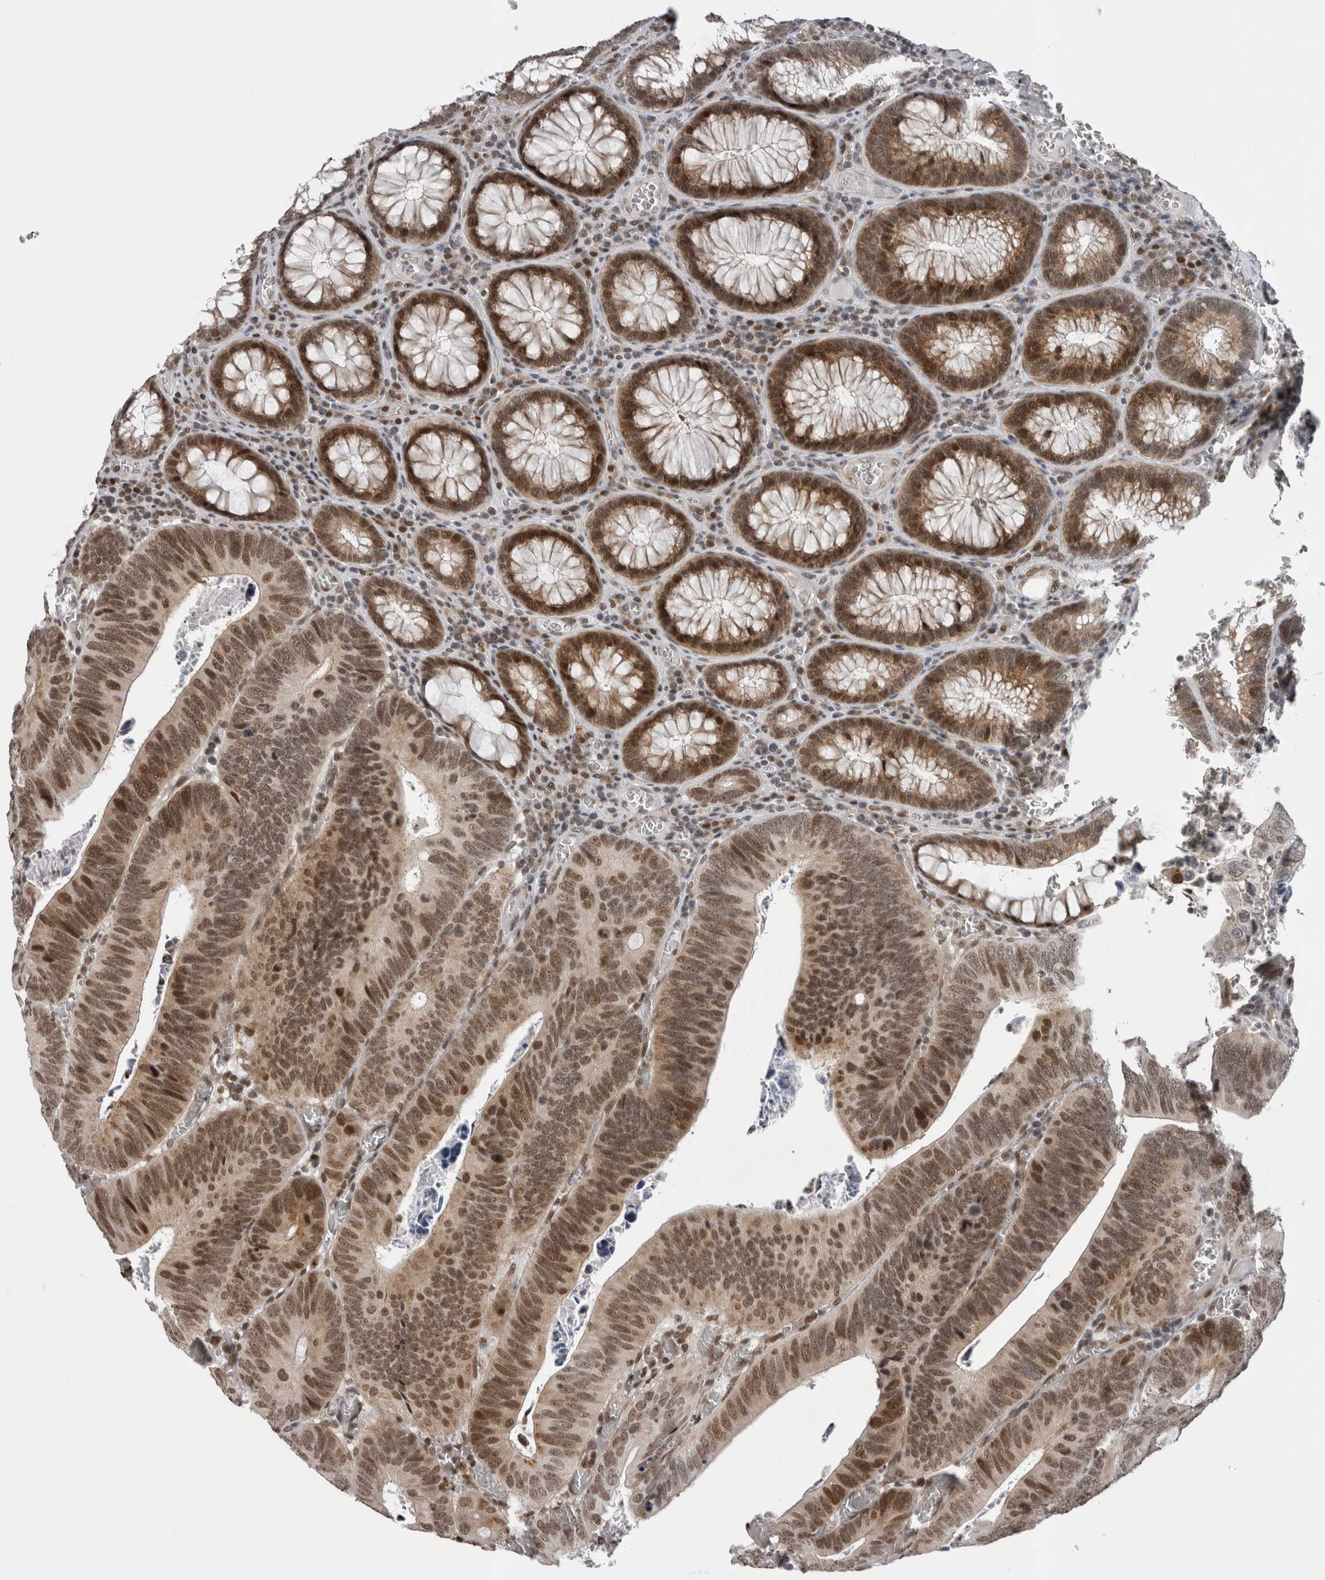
{"staining": {"intensity": "moderate", "quantity": ">75%", "location": "cytoplasmic/membranous,nuclear"}, "tissue": "colorectal cancer", "cell_type": "Tumor cells", "image_type": "cancer", "snomed": [{"axis": "morphology", "description": "Inflammation, NOS"}, {"axis": "morphology", "description": "Adenocarcinoma, NOS"}, {"axis": "topography", "description": "Colon"}], "caption": "DAB (3,3'-diaminobenzidine) immunohistochemical staining of human colorectal adenocarcinoma reveals moderate cytoplasmic/membranous and nuclear protein expression in approximately >75% of tumor cells.", "gene": "ZBTB11", "patient": {"sex": "male", "age": 72}}